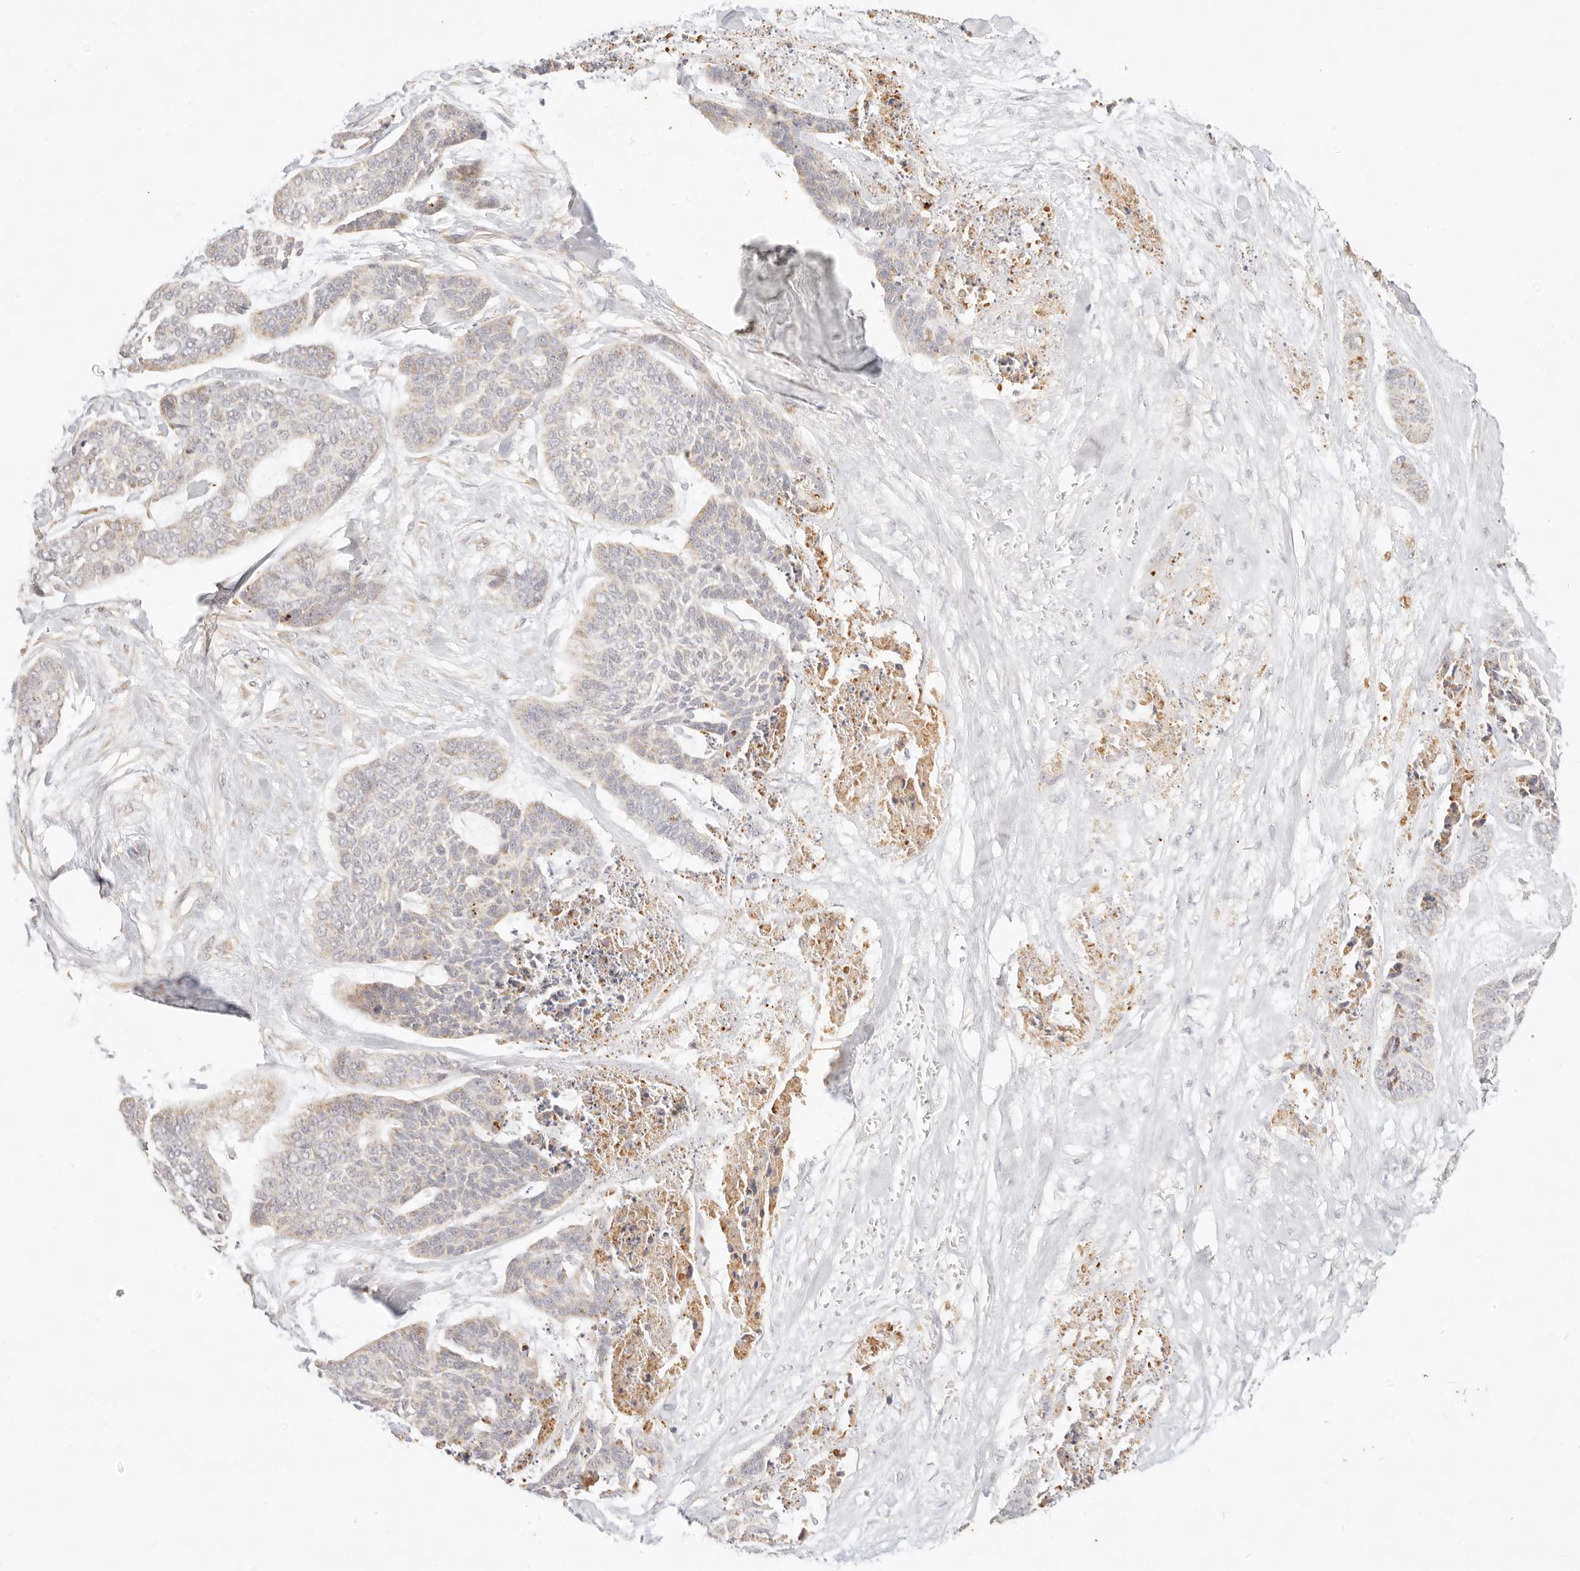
{"staining": {"intensity": "negative", "quantity": "none", "location": "none"}, "tissue": "skin cancer", "cell_type": "Tumor cells", "image_type": "cancer", "snomed": [{"axis": "morphology", "description": "Basal cell carcinoma"}, {"axis": "topography", "description": "Skin"}], "caption": "Tumor cells are negative for protein expression in human skin basal cell carcinoma.", "gene": "RUBCNL", "patient": {"sex": "female", "age": 64}}